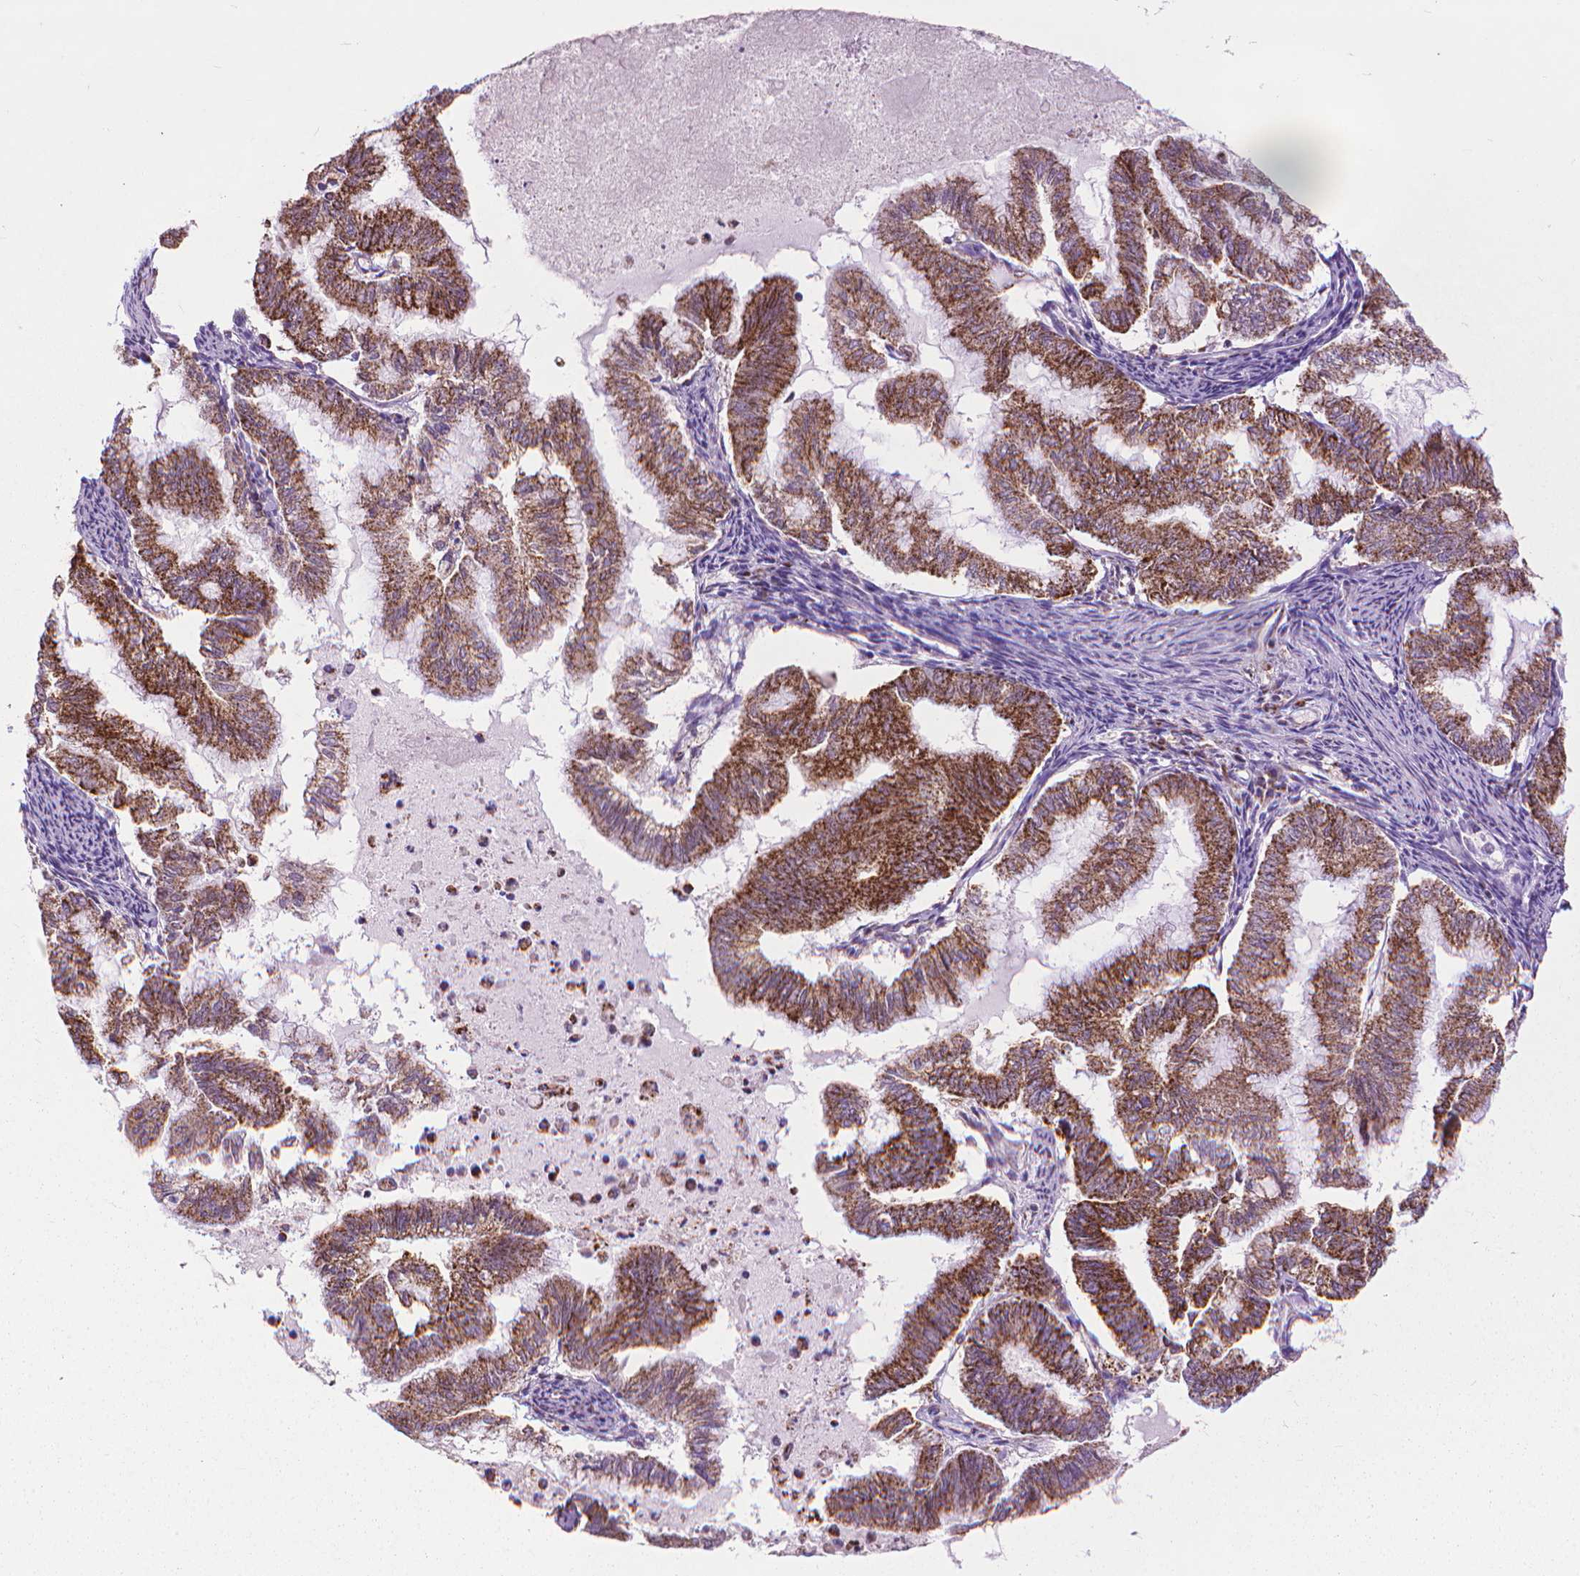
{"staining": {"intensity": "strong", "quantity": "25%-75%", "location": "cytoplasmic/membranous"}, "tissue": "endometrial cancer", "cell_type": "Tumor cells", "image_type": "cancer", "snomed": [{"axis": "morphology", "description": "Adenocarcinoma, NOS"}, {"axis": "topography", "description": "Endometrium"}], "caption": "Immunohistochemistry (IHC) histopathology image of human endometrial cancer (adenocarcinoma) stained for a protein (brown), which demonstrates high levels of strong cytoplasmic/membranous expression in about 25%-75% of tumor cells.", "gene": "VDAC1", "patient": {"sex": "female", "age": 79}}